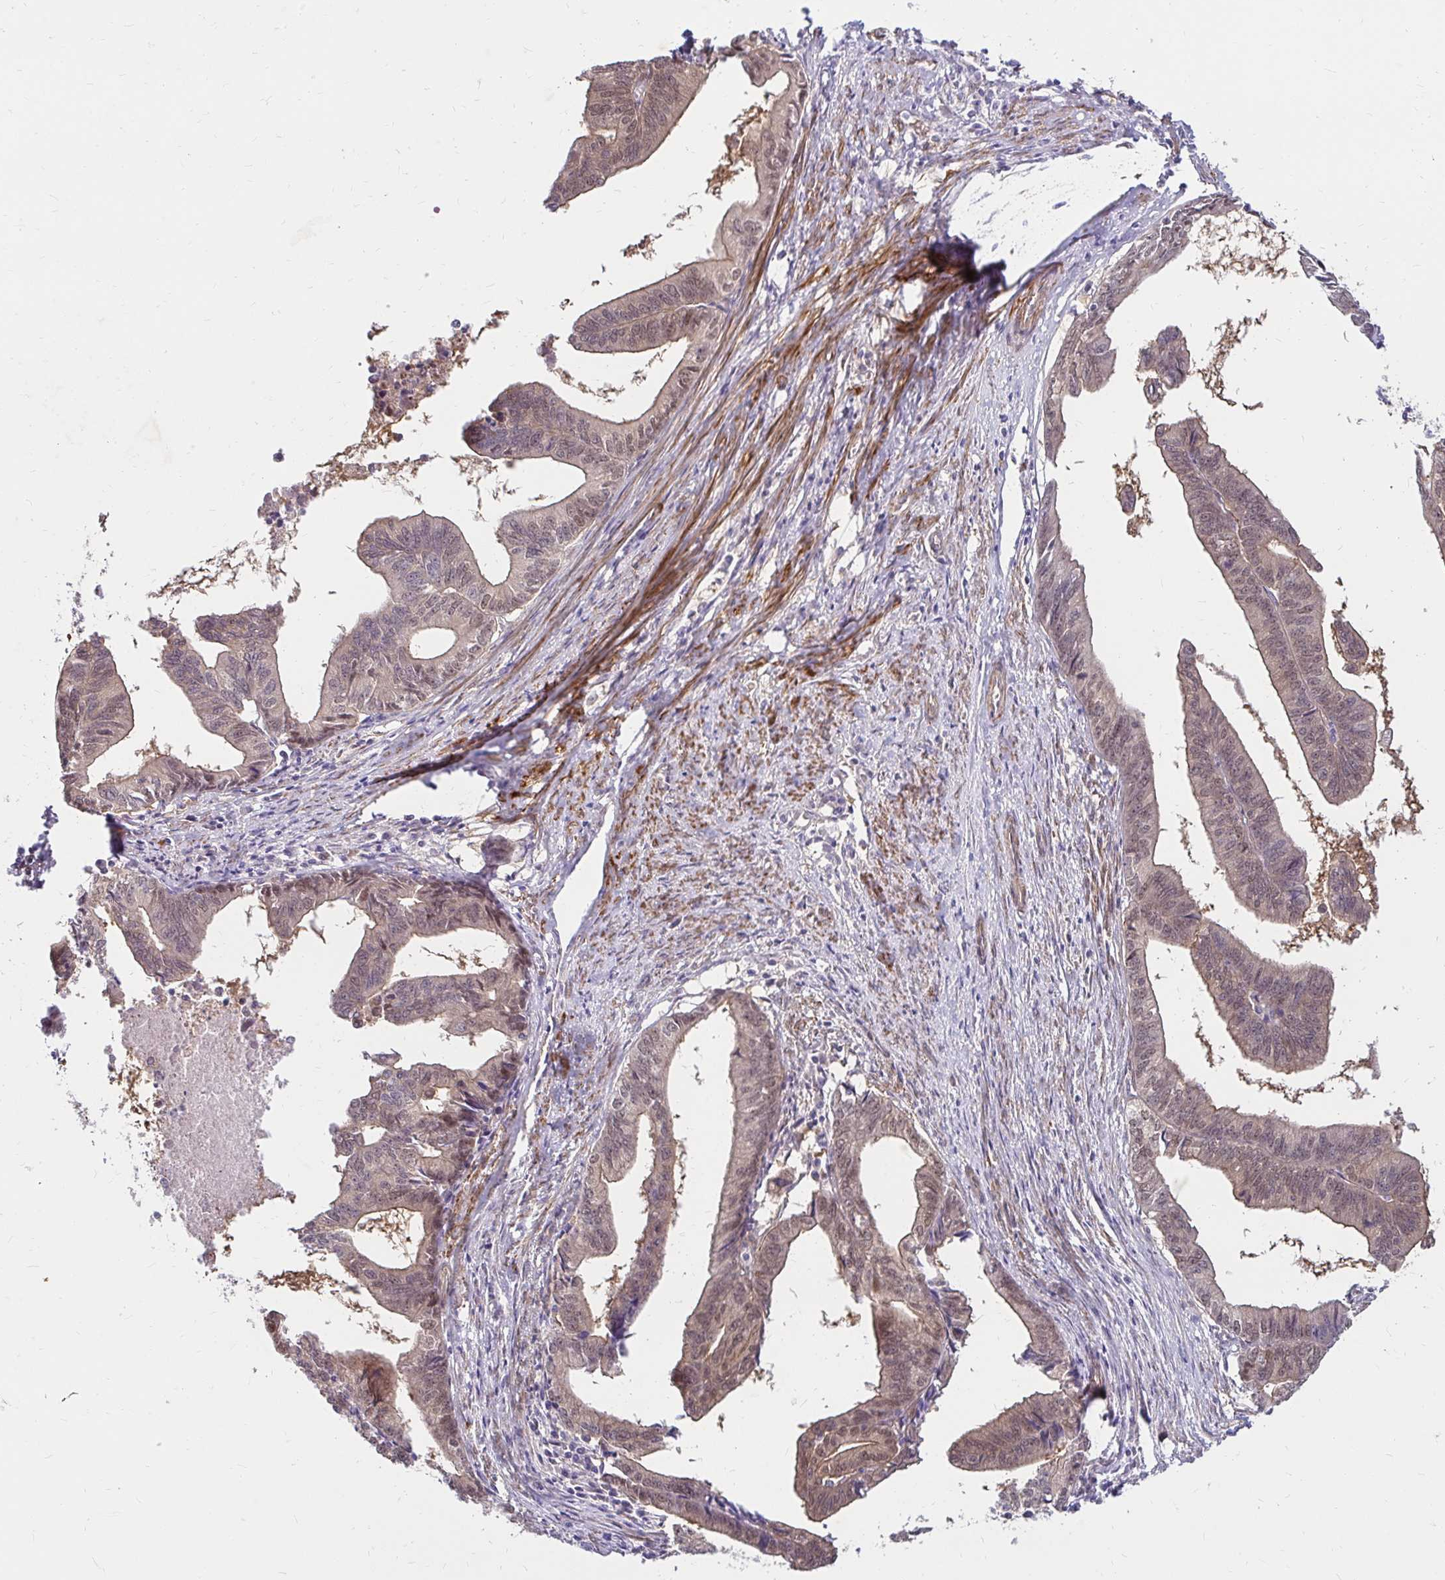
{"staining": {"intensity": "moderate", "quantity": ">75%", "location": "cytoplasmic/membranous,nuclear"}, "tissue": "endometrial cancer", "cell_type": "Tumor cells", "image_type": "cancer", "snomed": [{"axis": "morphology", "description": "Adenocarcinoma, NOS"}, {"axis": "topography", "description": "Endometrium"}], "caption": "Immunohistochemical staining of human adenocarcinoma (endometrial) reveals moderate cytoplasmic/membranous and nuclear protein staining in about >75% of tumor cells.", "gene": "YAP1", "patient": {"sex": "female", "age": 65}}